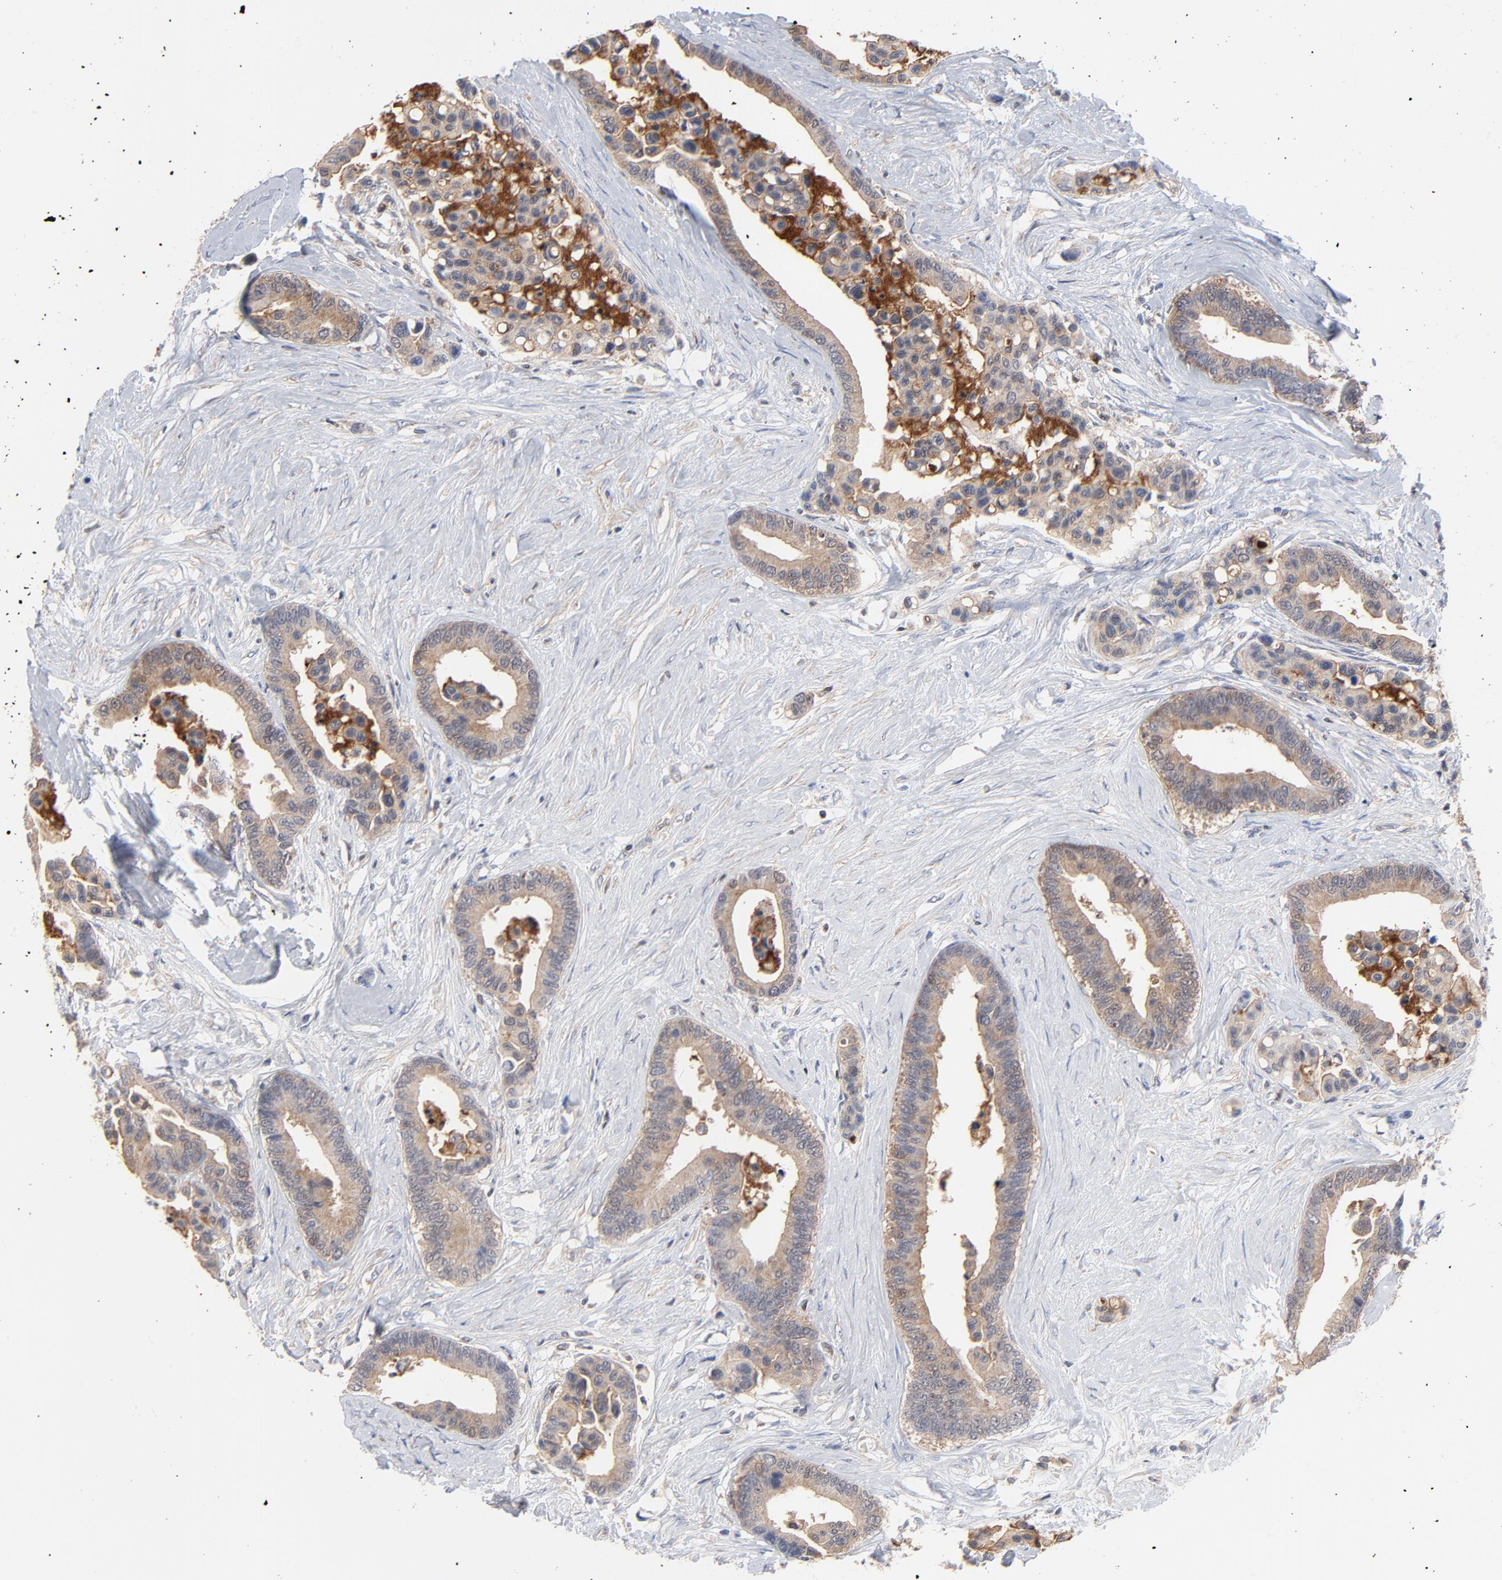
{"staining": {"intensity": "weak", "quantity": ">75%", "location": "cytoplasmic/membranous"}, "tissue": "colorectal cancer", "cell_type": "Tumor cells", "image_type": "cancer", "snomed": [{"axis": "morphology", "description": "Adenocarcinoma, NOS"}, {"axis": "topography", "description": "Colon"}], "caption": "A histopathology image of human colorectal cancer stained for a protein displays weak cytoplasmic/membranous brown staining in tumor cells. The protein of interest is stained brown, and the nuclei are stained in blue (DAB (3,3'-diaminobenzidine) IHC with brightfield microscopy, high magnification).", "gene": "CAB39L", "patient": {"sex": "male", "age": 82}}